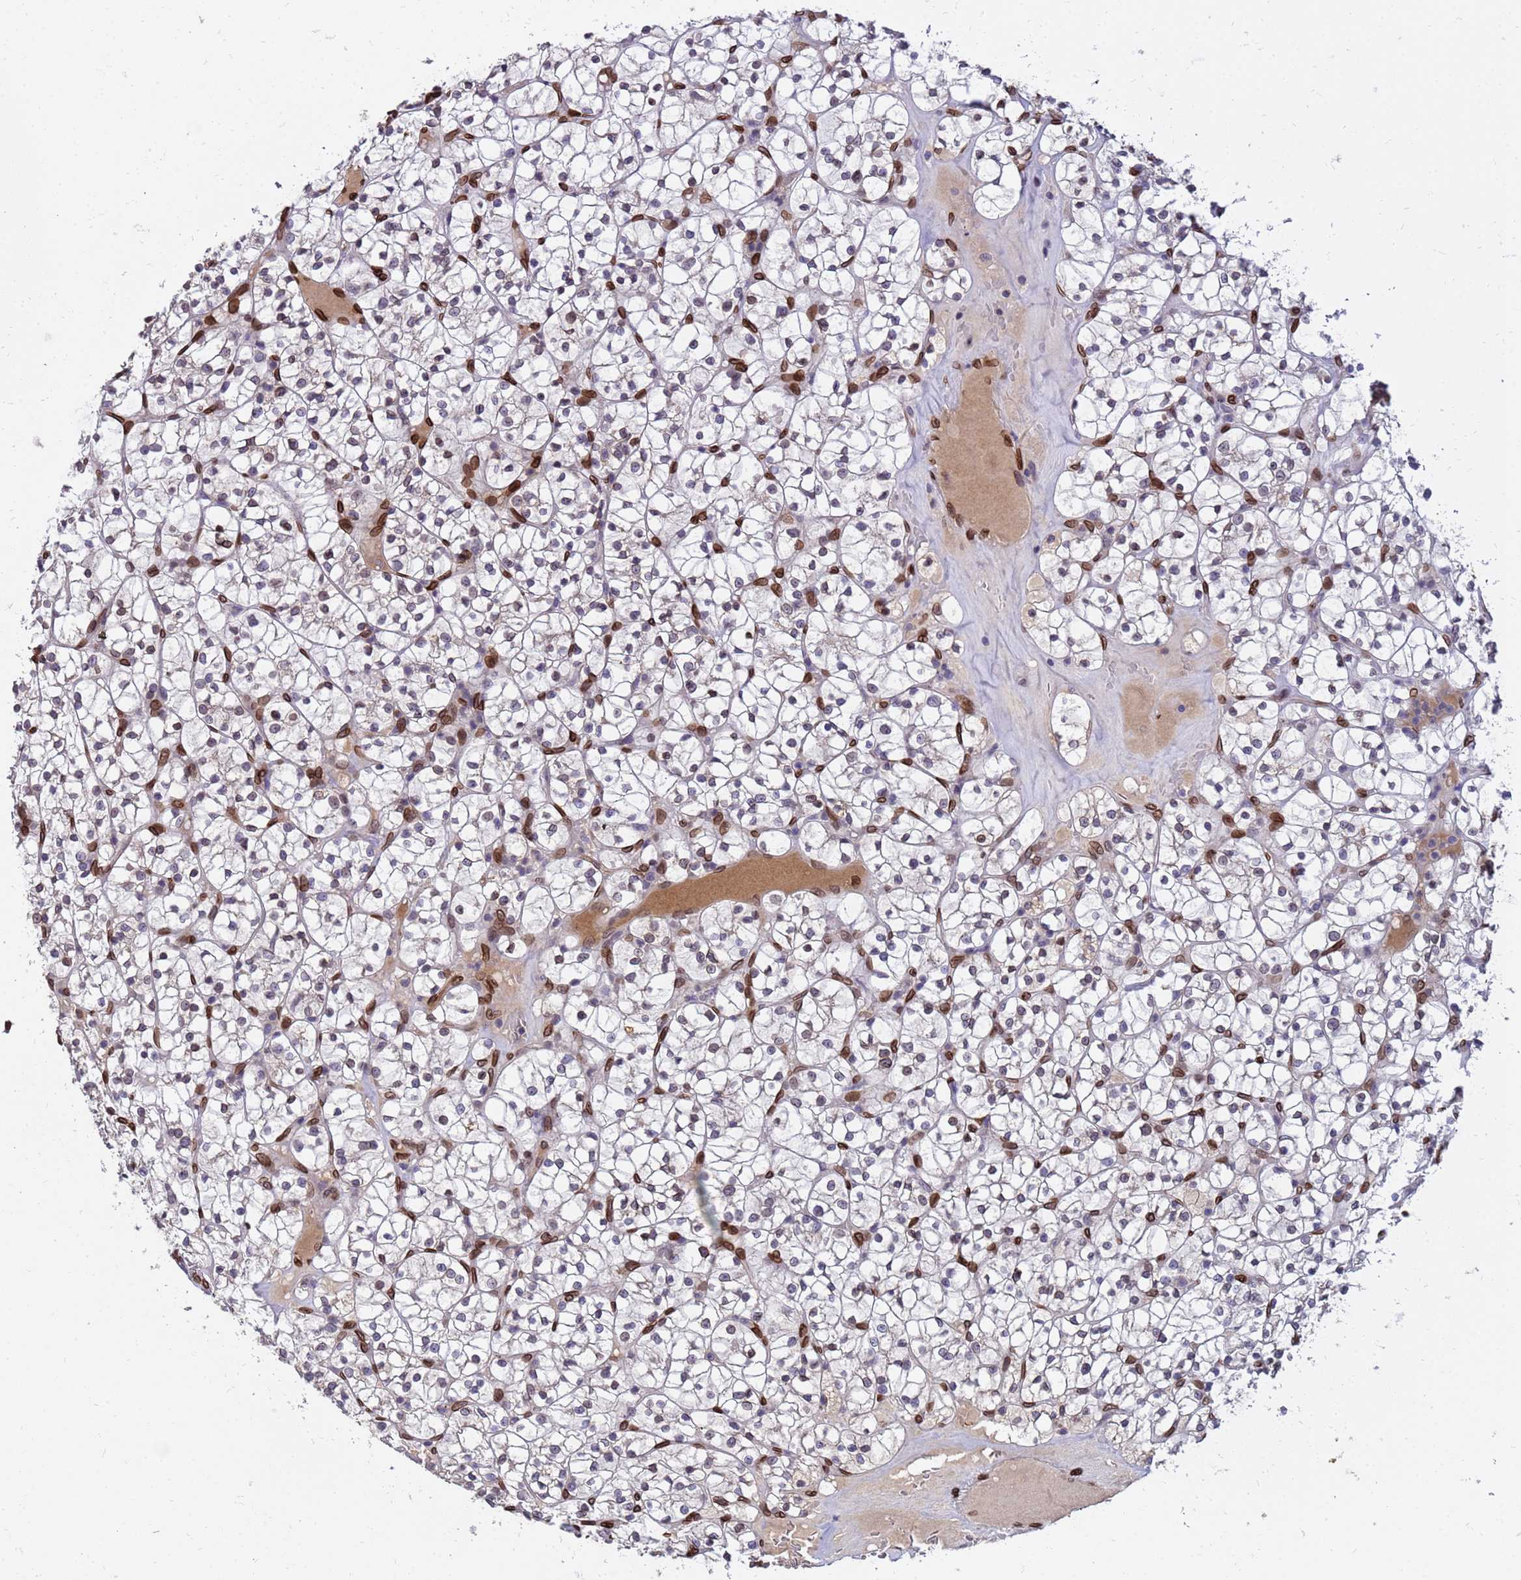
{"staining": {"intensity": "negative", "quantity": "none", "location": "none"}, "tissue": "renal cancer", "cell_type": "Tumor cells", "image_type": "cancer", "snomed": [{"axis": "morphology", "description": "Adenocarcinoma, NOS"}, {"axis": "topography", "description": "Kidney"}], "caption": "IHC of renal adenocarcinoma shows no expression in tumor cells. (Stains: DAB (3,3'-diaminobenzidine) immunohistochemistry (IHC) with hematoxylin counter stain, Microscopy: brightfield microscopy at high magnification).", "gene": "GPR135", "patient": {"sex": "female", "age": 64}}